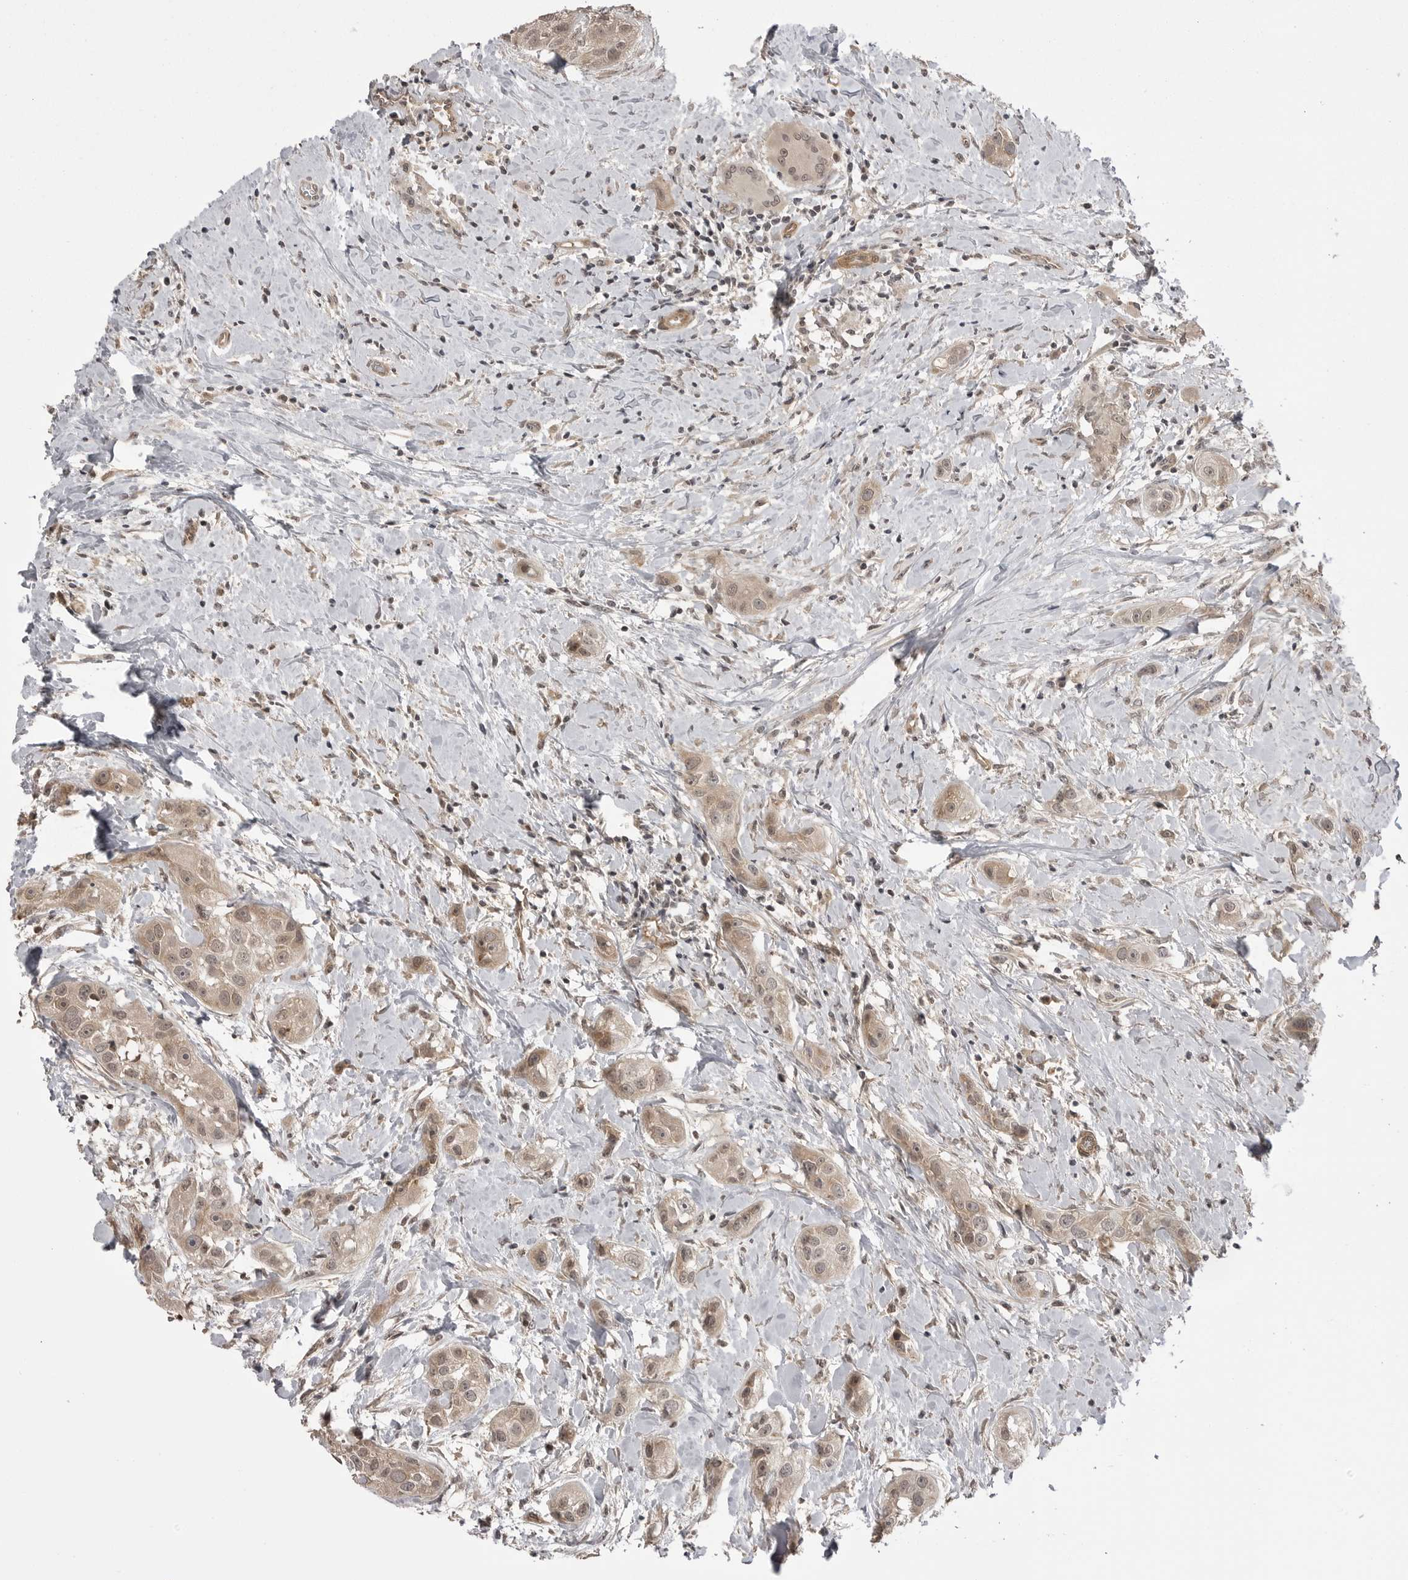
{"staining": {"intensity": "weak", "quantity": ">75%", "location": "cytoplasmic/membranous,nuclear"}, "tissue": "head and neck cancer", "cell_type": "Tumor cells", "image_type": "cancer", "snomed": [{"axis": "morphology", "description": "Normal tissue, NOS"}, {"axis": "morphology", "description": "Squamous cell carcinoma, NOS"}, {"axis": "topography", "description": "Skeletal muscle"}, {"axis": "topography", "description": "Head-Neck"}], "caption": "Protein analysis of head and neck cancer (squamous cell carcinoma) tissue exhibits weak cytoplasmic/membranous and nuclear expression in about >75% of tumor cells. The protein of interest is shown in brown color, while the nuclei are stained blue.", "gene": "SORBS1", "patient": {"sex": "male", "age": 51}}